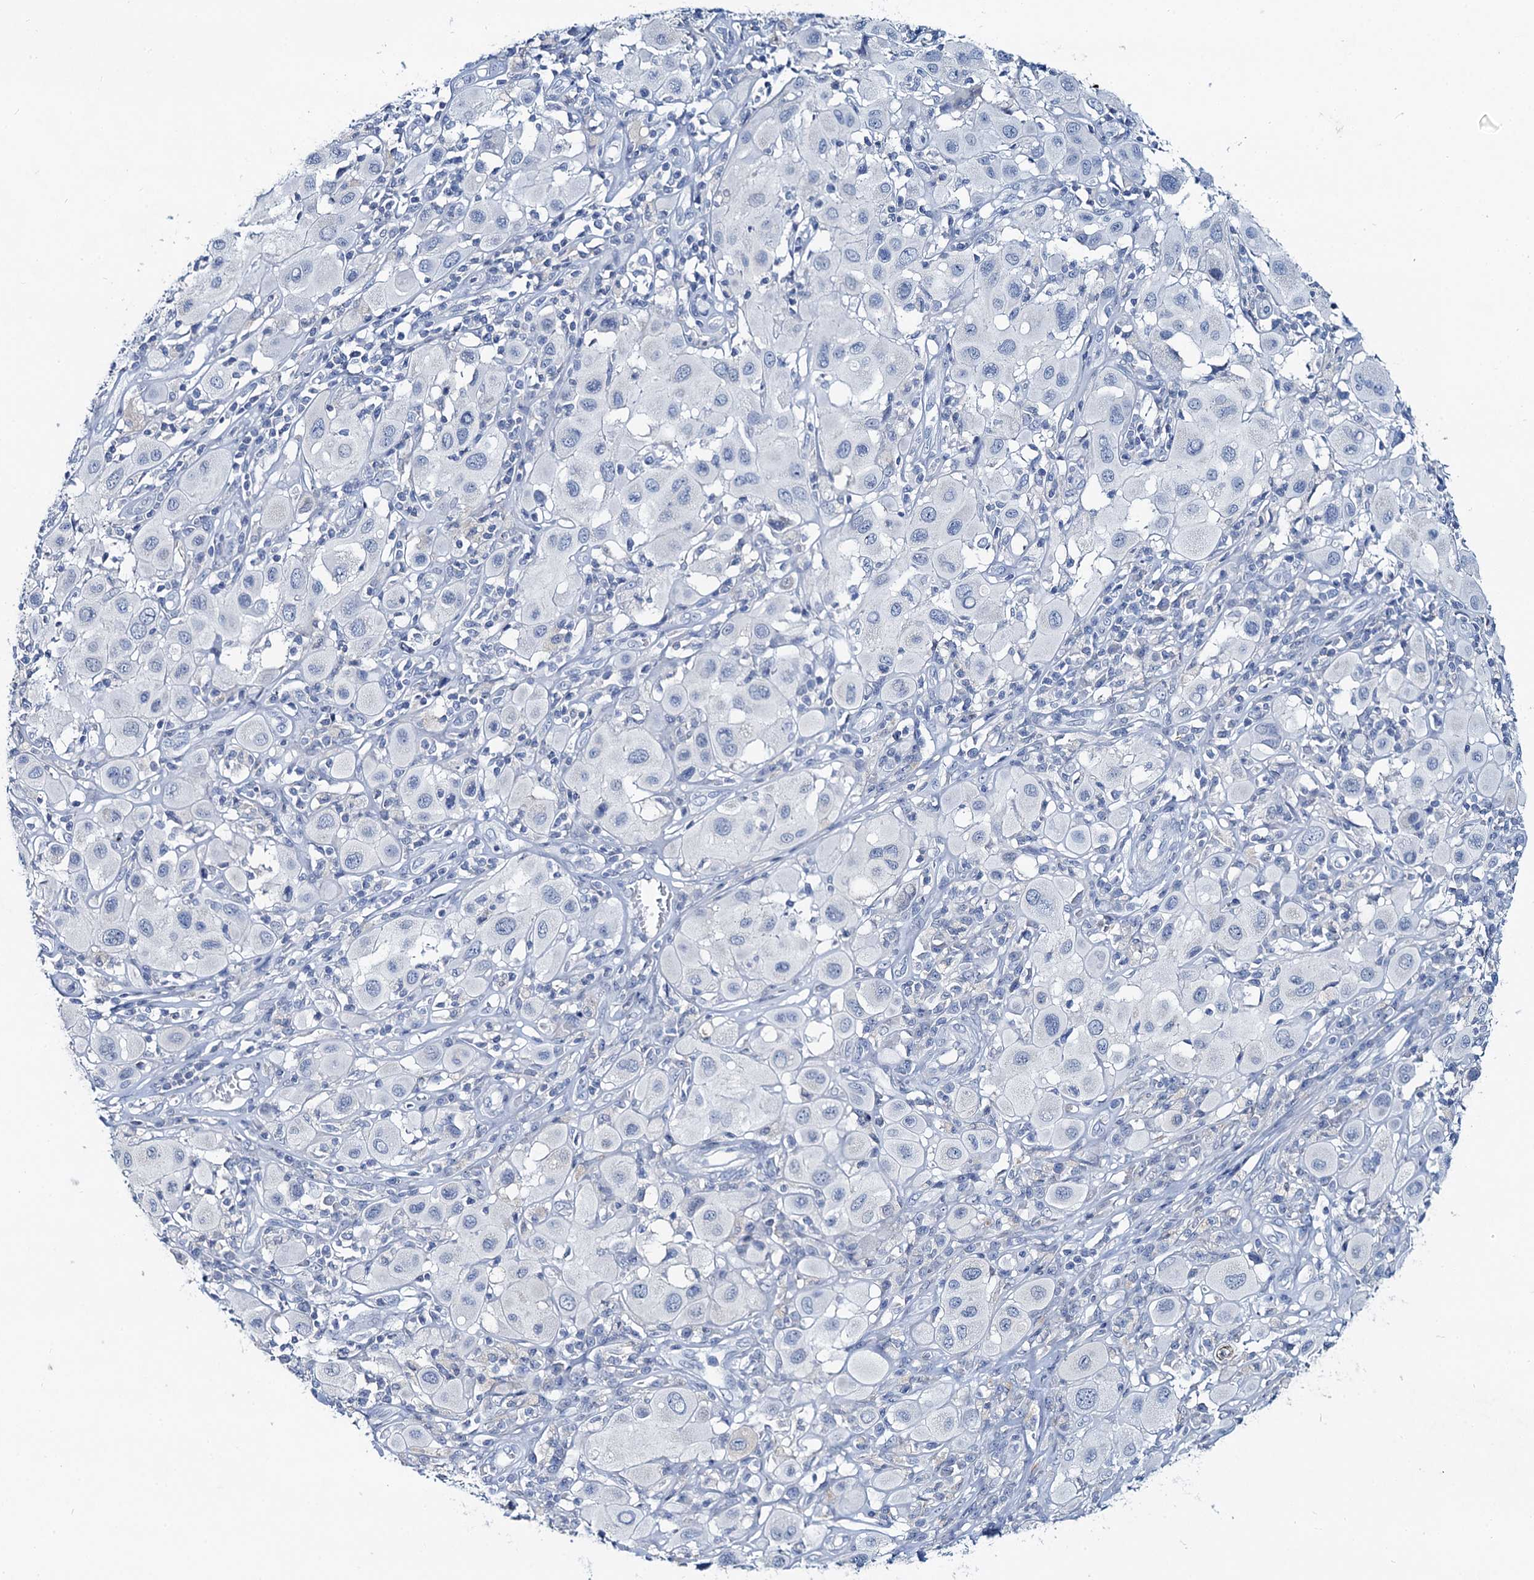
{"staining": {"intensity": "negative", "quantity": "none", "location": "none"}, "tissue": "melanoma", "cell_type": "Tumor cells", "image_type": "cancer", "snomed": [{"axis": "morphology", "description": "Malignant melanoma, Metastatic site"}, {"axis": "topography", "description": "Skin"}], "caption": "A high-resolution image shows immunohistochemistry (IHC) staining of melanoma, which exhibits no significant expression in tumor cells.", "gene": "TOX3", "patient": {"sex": "male", "age": 41}}